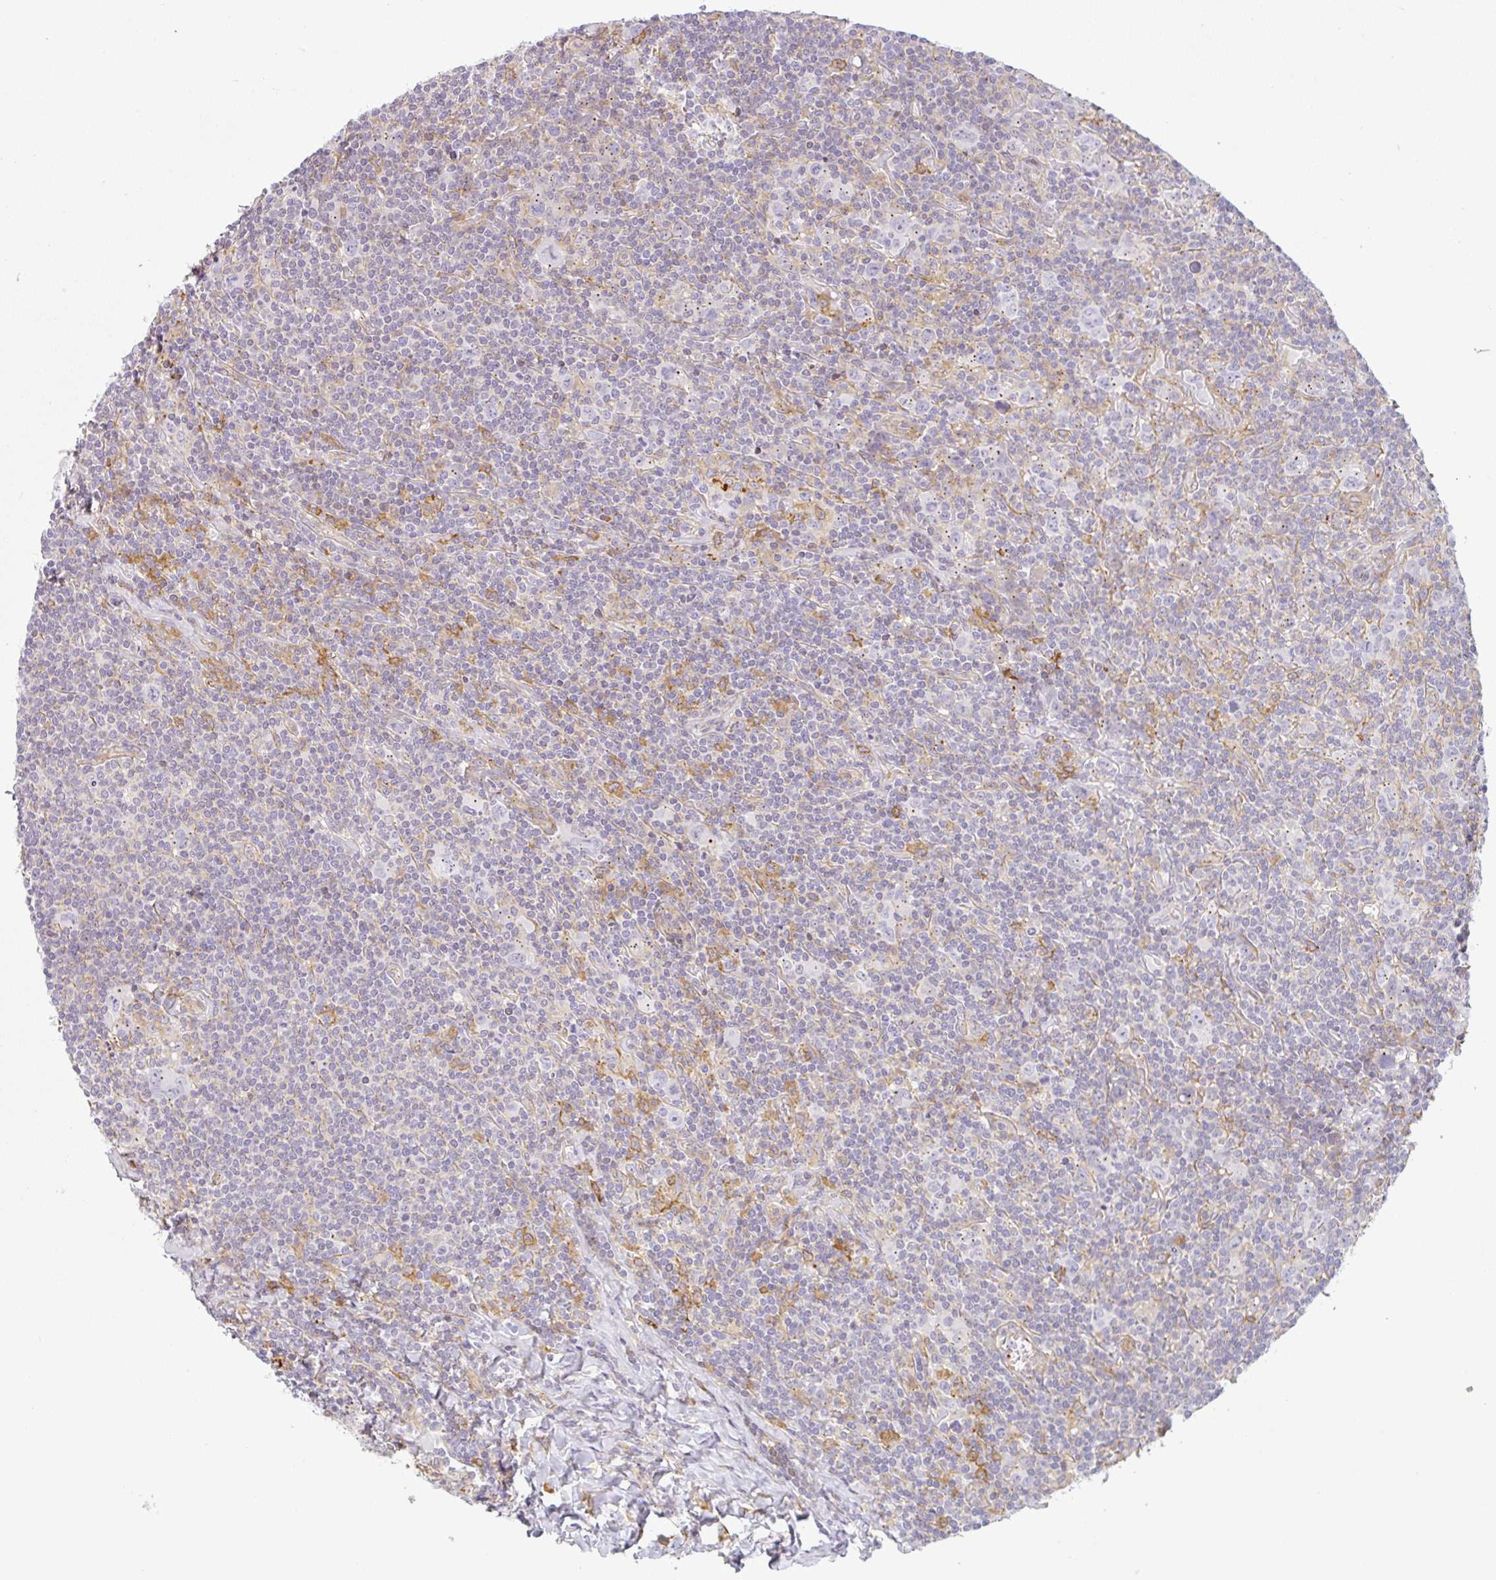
{"staining": {"intensity": "negative", "quantity": "none", "location": "none"}, "tissue": "lymphoma", "cell_type": "Tumor cells", "image_type": "cancer", "snomed": [{"axis": "morphology", "description": "Hodgkin's disease, NOS"}, {"axis": "topography", "description": "Lymph node"}], "caption": "The image displays no significant staining in tumor cells of lymphoma.", "gene": "SULF1", "patient": {"sex": "female", "age": 18}}